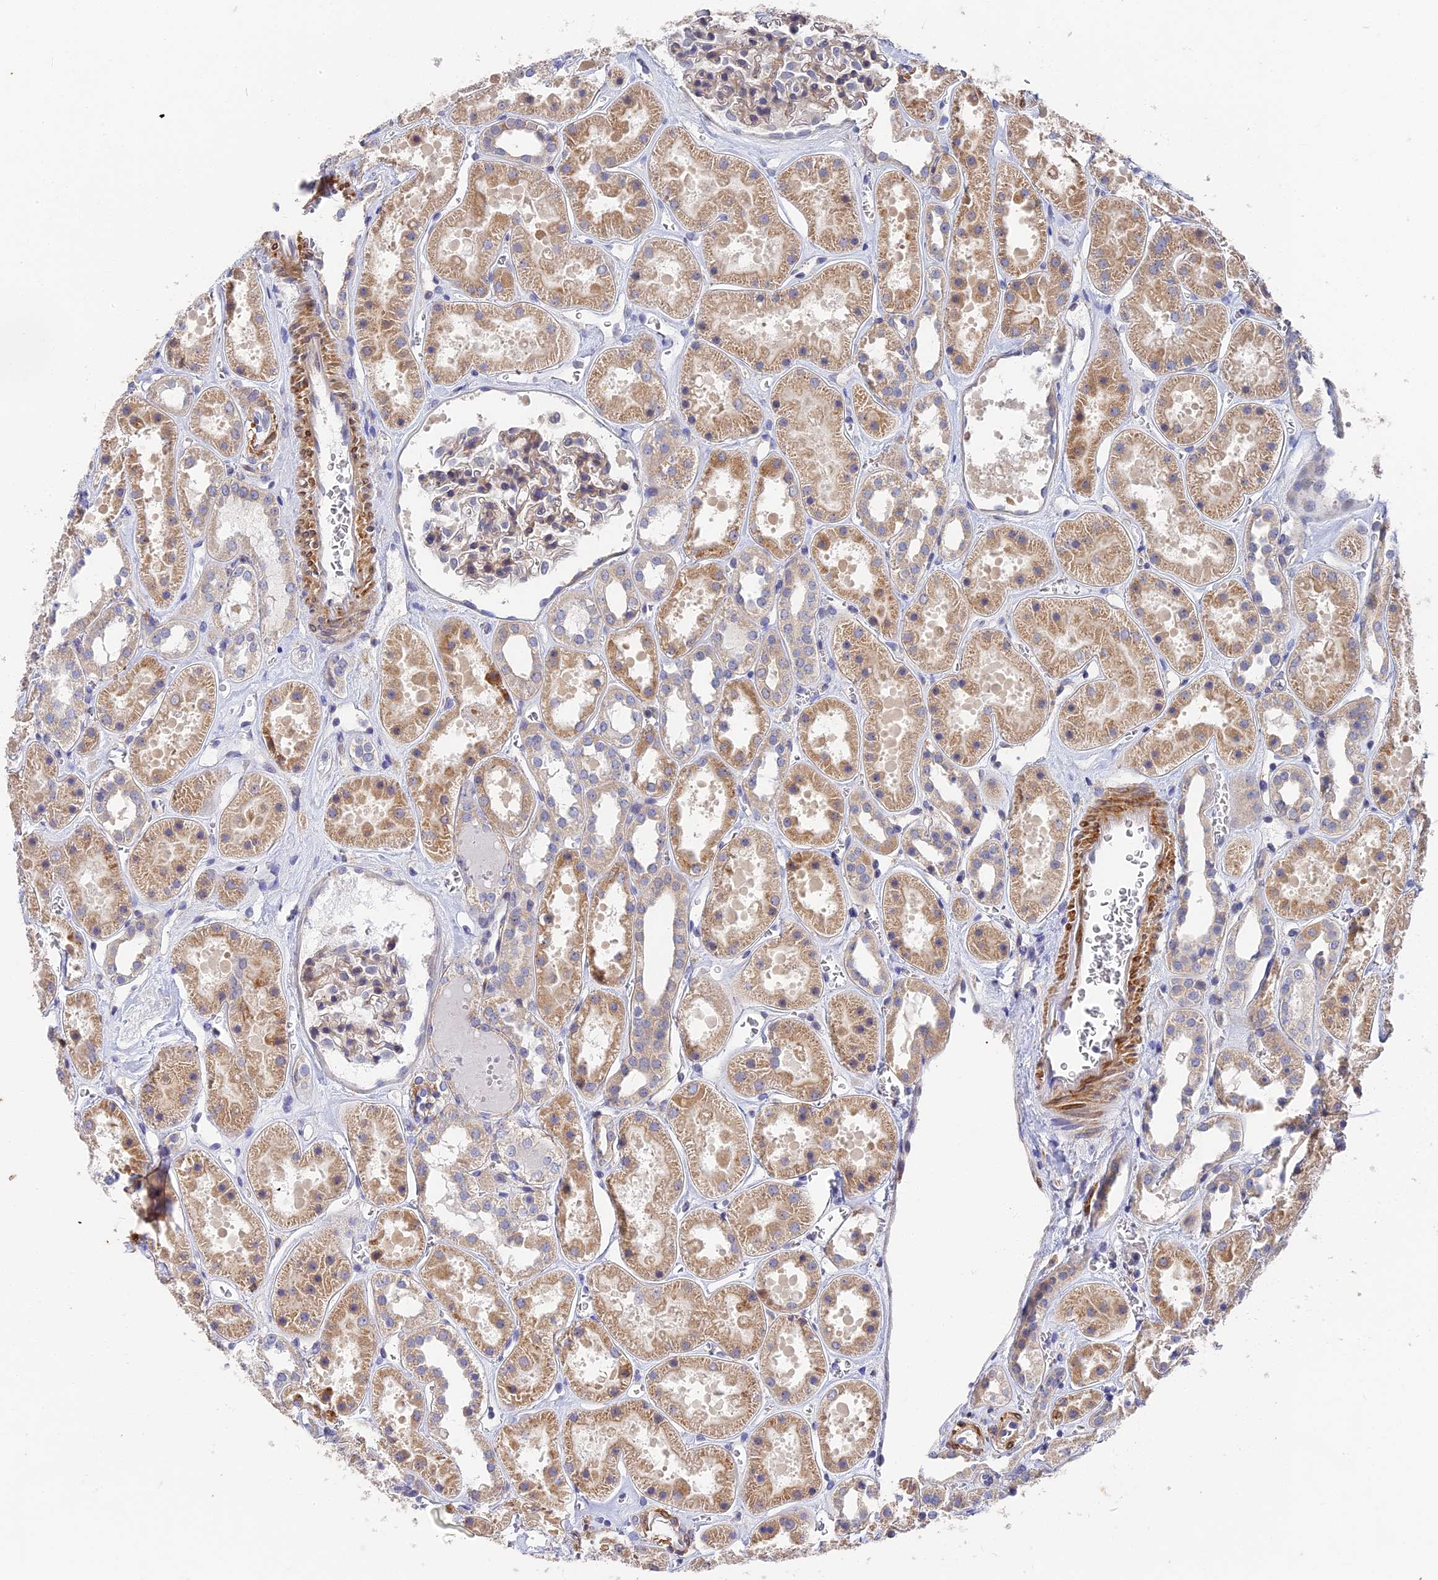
{"staining": {"intensity": "weak", "quantity": "25%-75%", "location": "cytoplasmic/membranous"}, "tissue": "kidney", "cell_type": "Cells in glomeruli", "image_type": "normal", "snomed": [{"axis": "morphology", "description": "Normal tissue, NOS"}, {"axis": "topography", "description": "Kidney"}], "caption": "Immunohistochemistry (IHC) staining of benign kidney, which displays low levels of weak cytoplasmic/membranous positivity in about 25%-75% of cells in glomeruli indicating weak cytoplasmic/membranous protein positivity. The staining was performed using DAB (brown) for protein detection and nuclei were counterstained in hematoxylin (blue).", "gene": "CCDC113", "patient": {"sex": "female", "age": 41}}